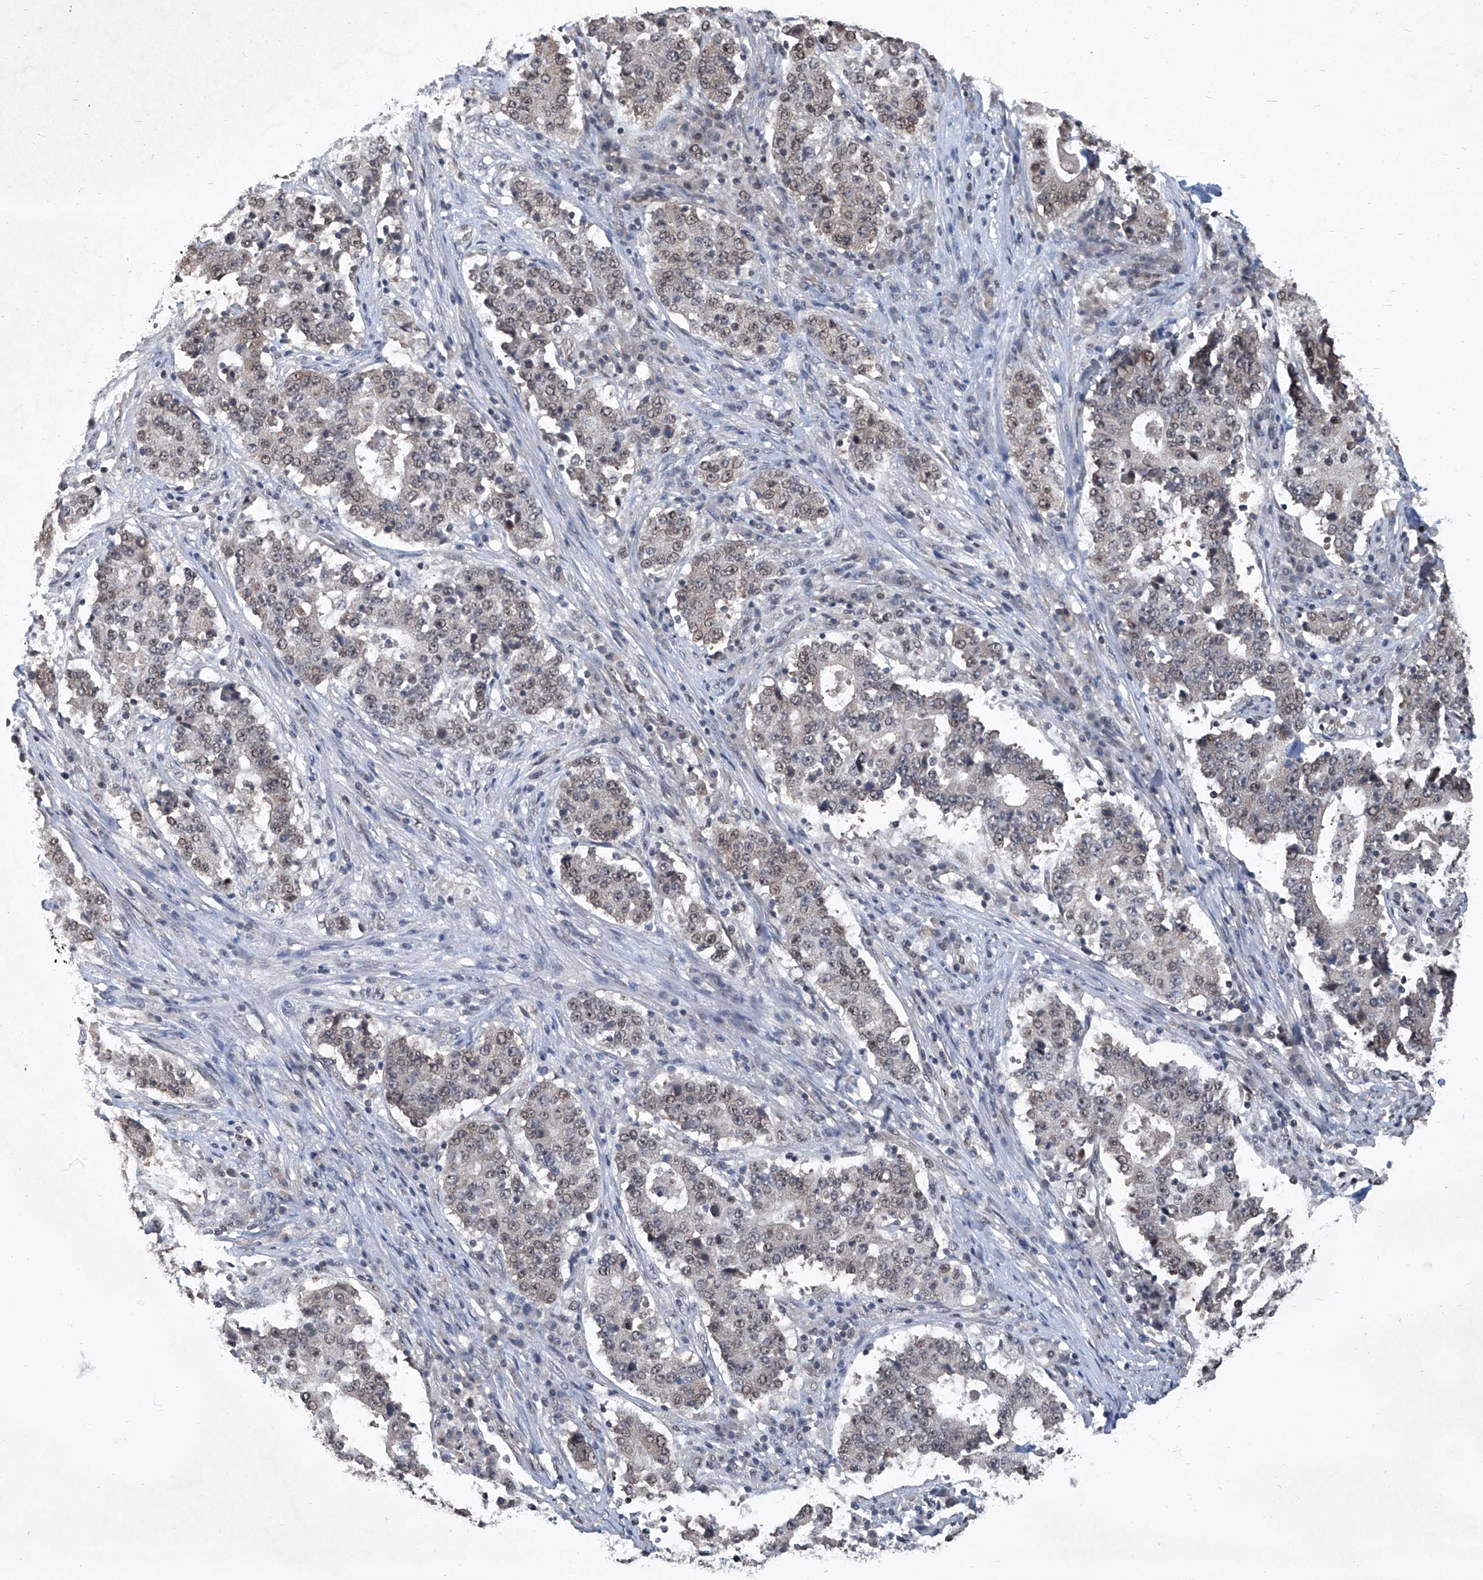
{"staining": {"intensity": "weak", "quantity": ">75%", "location": "nuclear"}, "tissue": "stomach cancer", "cell_type": "Tumor cells", "image_type": "cancer", "snomed": [{"axis": "morphology", "description": "Adenocarcinoma, NOS"}, {"axis": "topography", "description": "Stomach"}], "caption": "A brown stain shows weak nuclear positivity of a protein in stomach cancer tumor cells.", "gene": "DDX39B", "patient": {"sex": "male", "age": 59}}